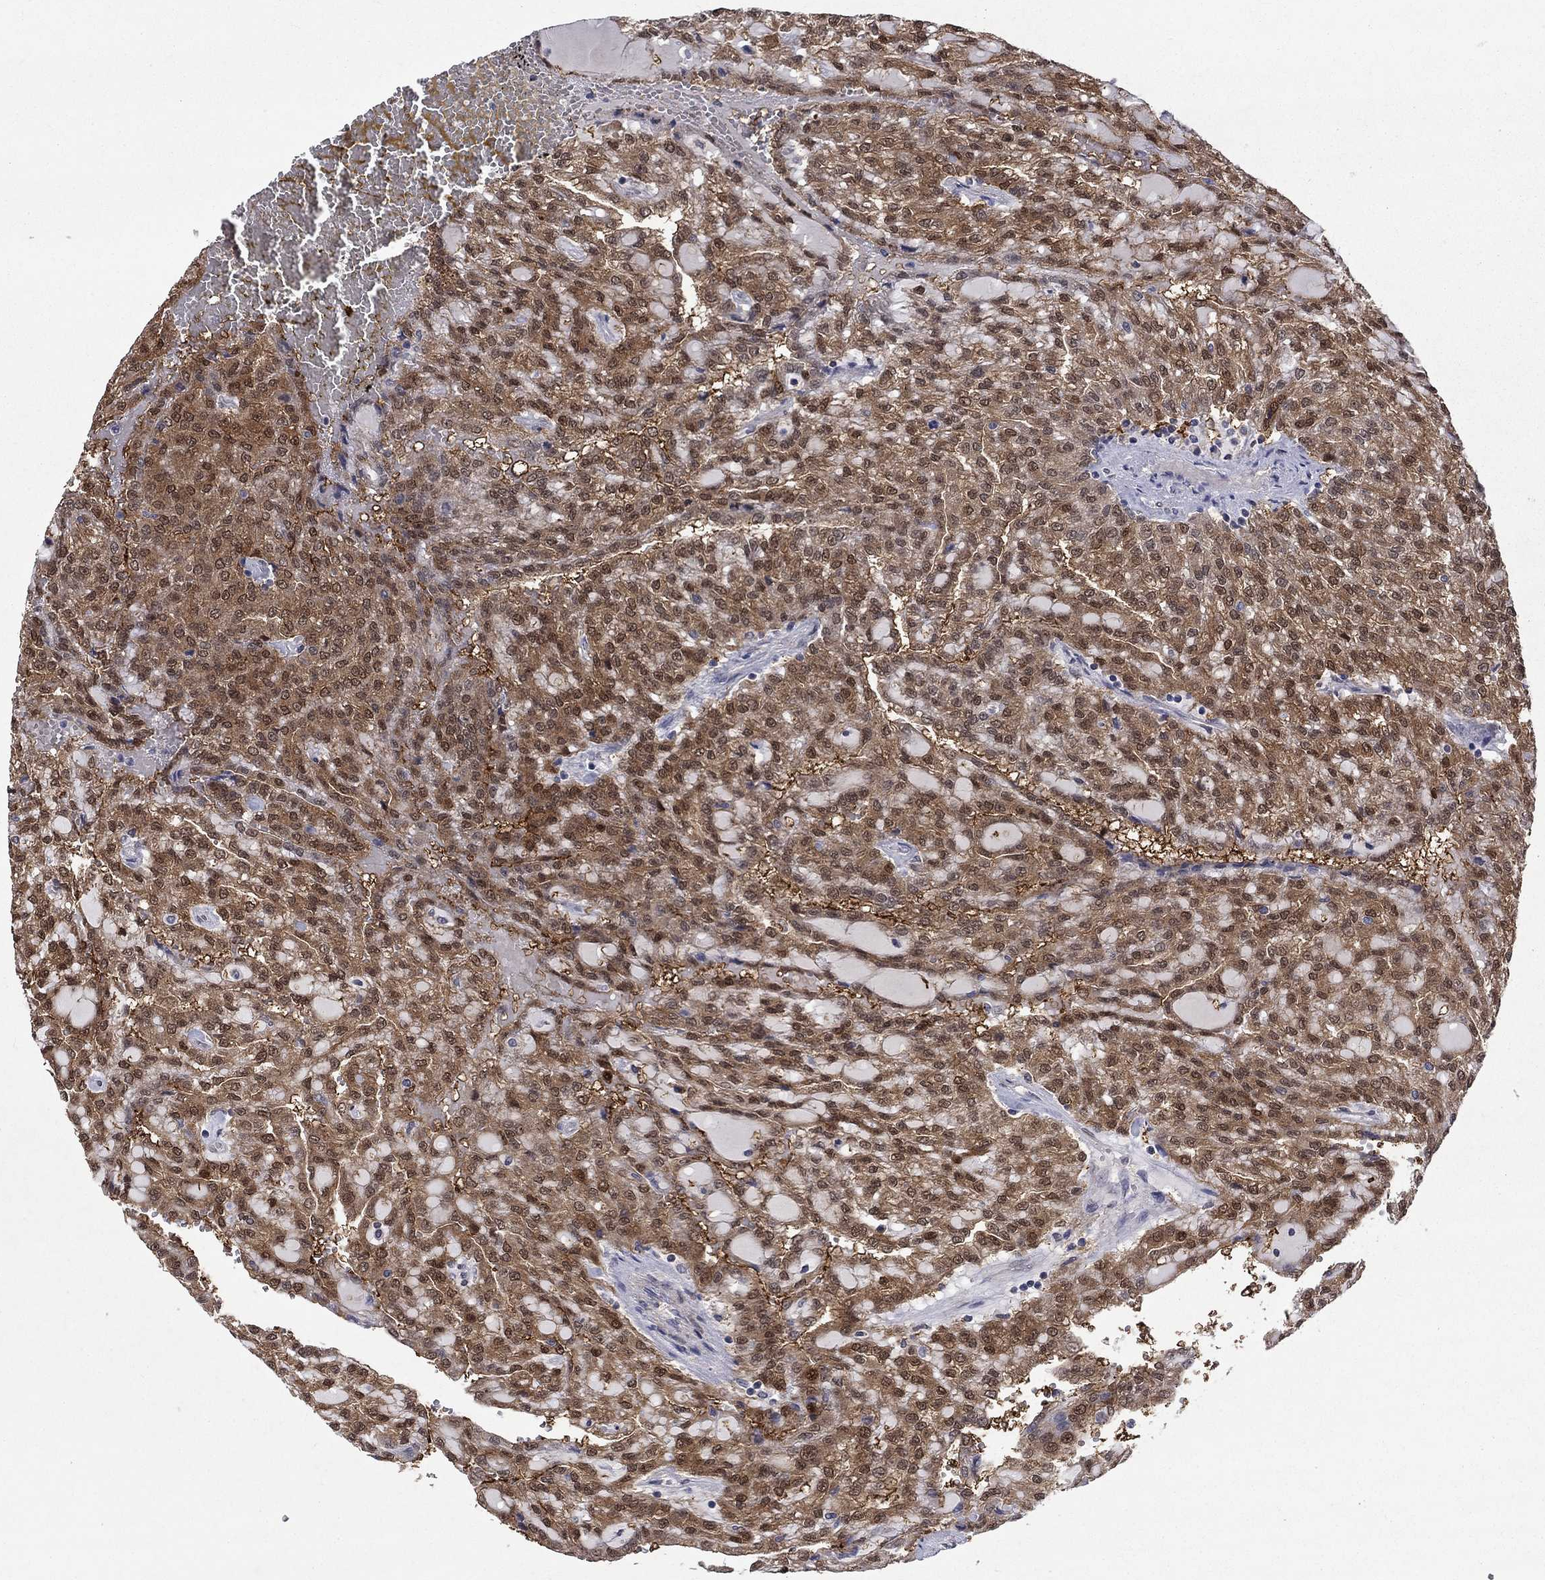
{"staining": {"intensity": "moderate", "quantity": ">75%", "location": "cytoplasmic/membranous,nuclear"}, "tissue": "renal cancer", "cell_type": "Tumor cells", "image_type": "cancer", "snomed": [{"axis": "morphology", "description": "Adenocarcinoma, NOS"}, {"axis": "topography", "description": "Kidney"}], "caption": "A brown stain labels moderate cytoplasmic/membranous and nuclear staining of a protein in human renal adenocarcinoma tumor cells.", "gene": "CBR1", "patient": {"sex": "male", "age": 63}}